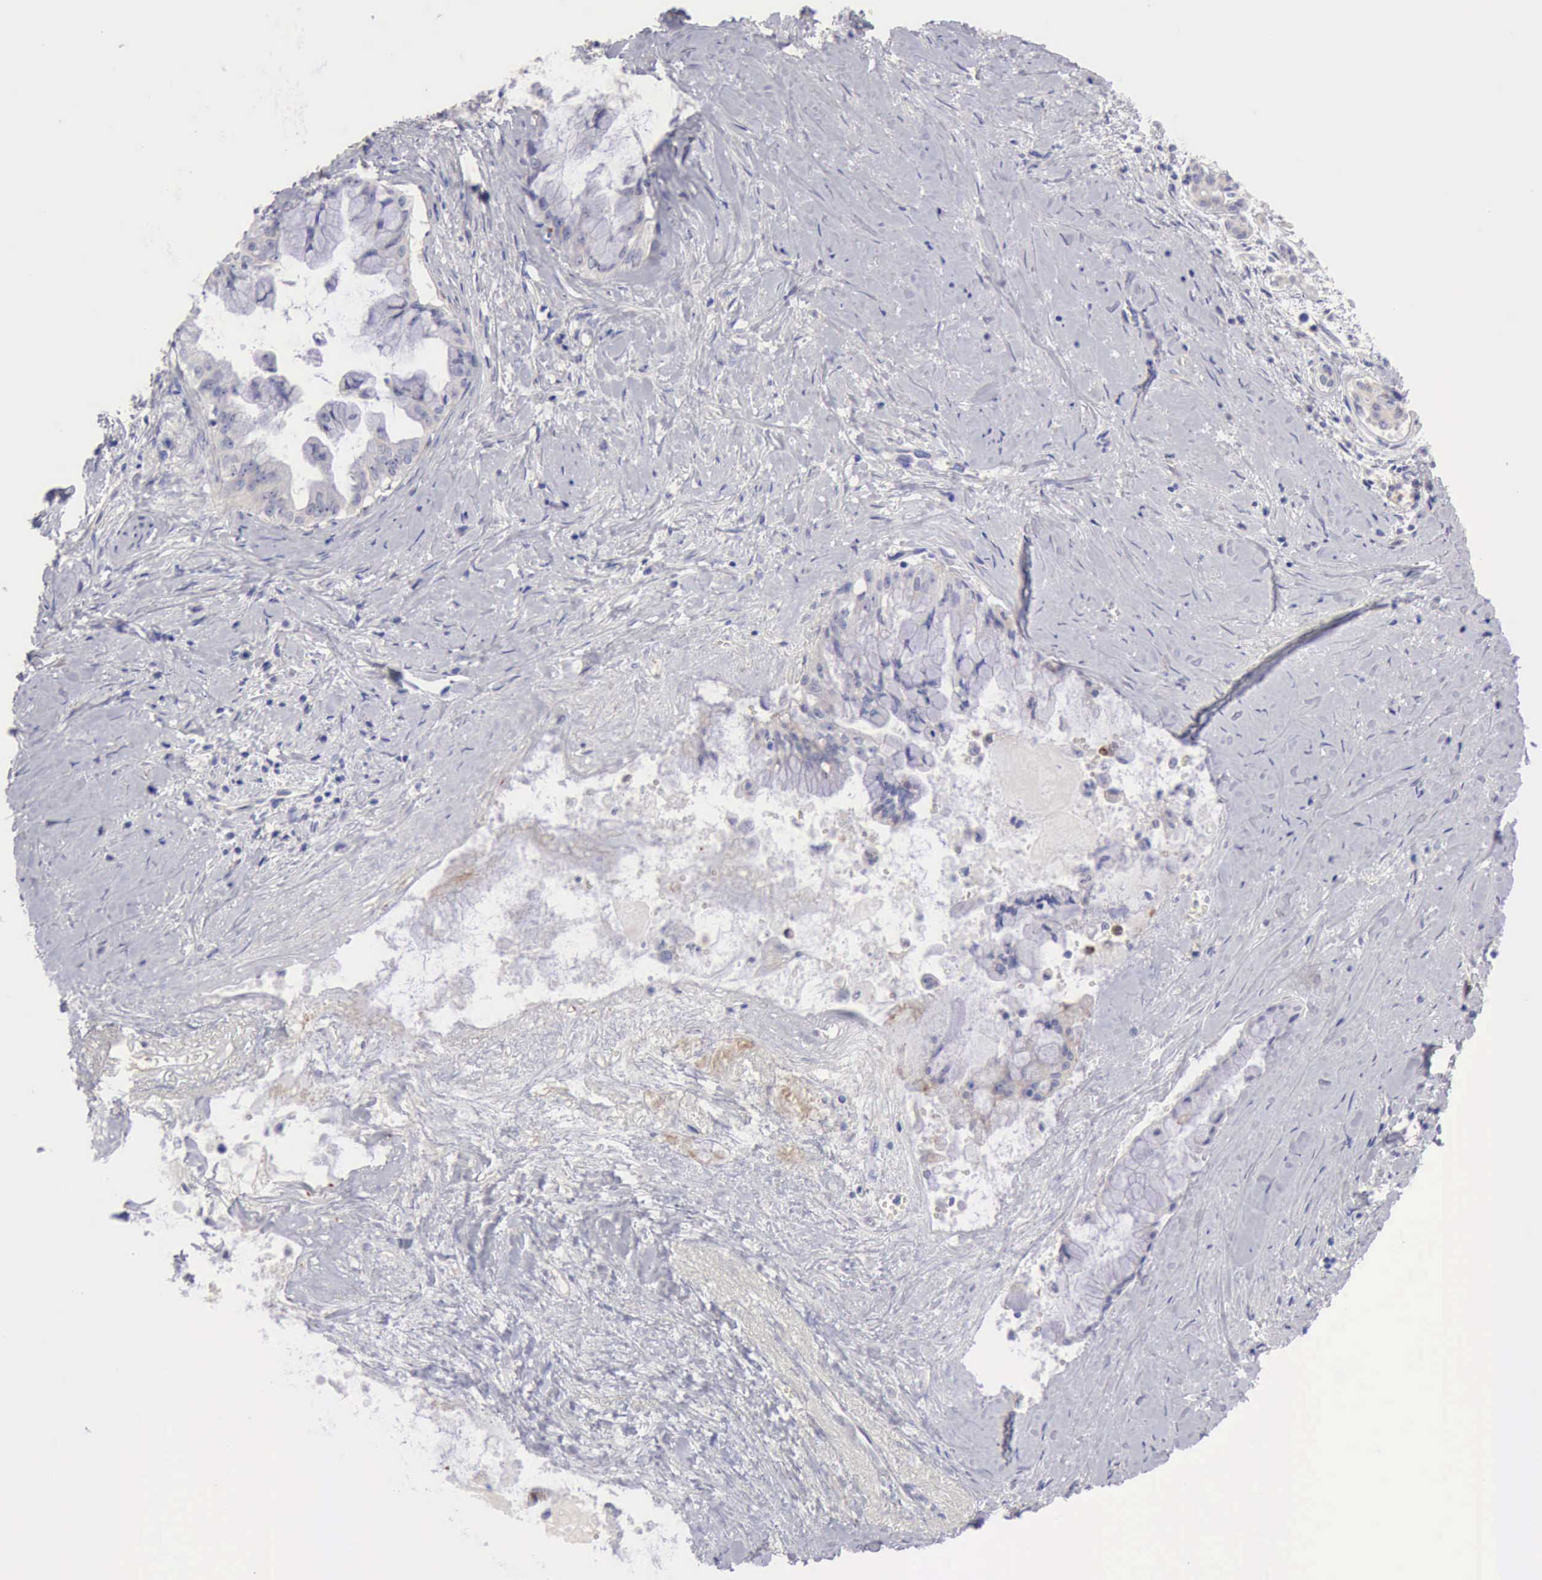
{"staining": {"intensity": "weak", "quantity": "25%-75%", "location": "cytoplasmic/membranous"}, "tissue": "pancreatic cancer", "cell_type": "Tumor cells", "image_type": "cancer", "snomed": [{"axis": "morphology", "description": "Adenocarcinoma, NOS"}, {"axis": "topography", "description": "Pancreas"}], "caption": "Adenocarcinoma (pancreatic) was stained to show a protein in brown. There is low levels of weak cytoplasmic/membranous expression in approximately 25%-75% of tumor cells. The staining was performed using DAB (3,3'-diaminobenzidine), with brown indicating positive protein expression. Nuclei are stained blue with hematoxylin.", "gene": "APP", "patient": {"sex": "male", "age": 59}}